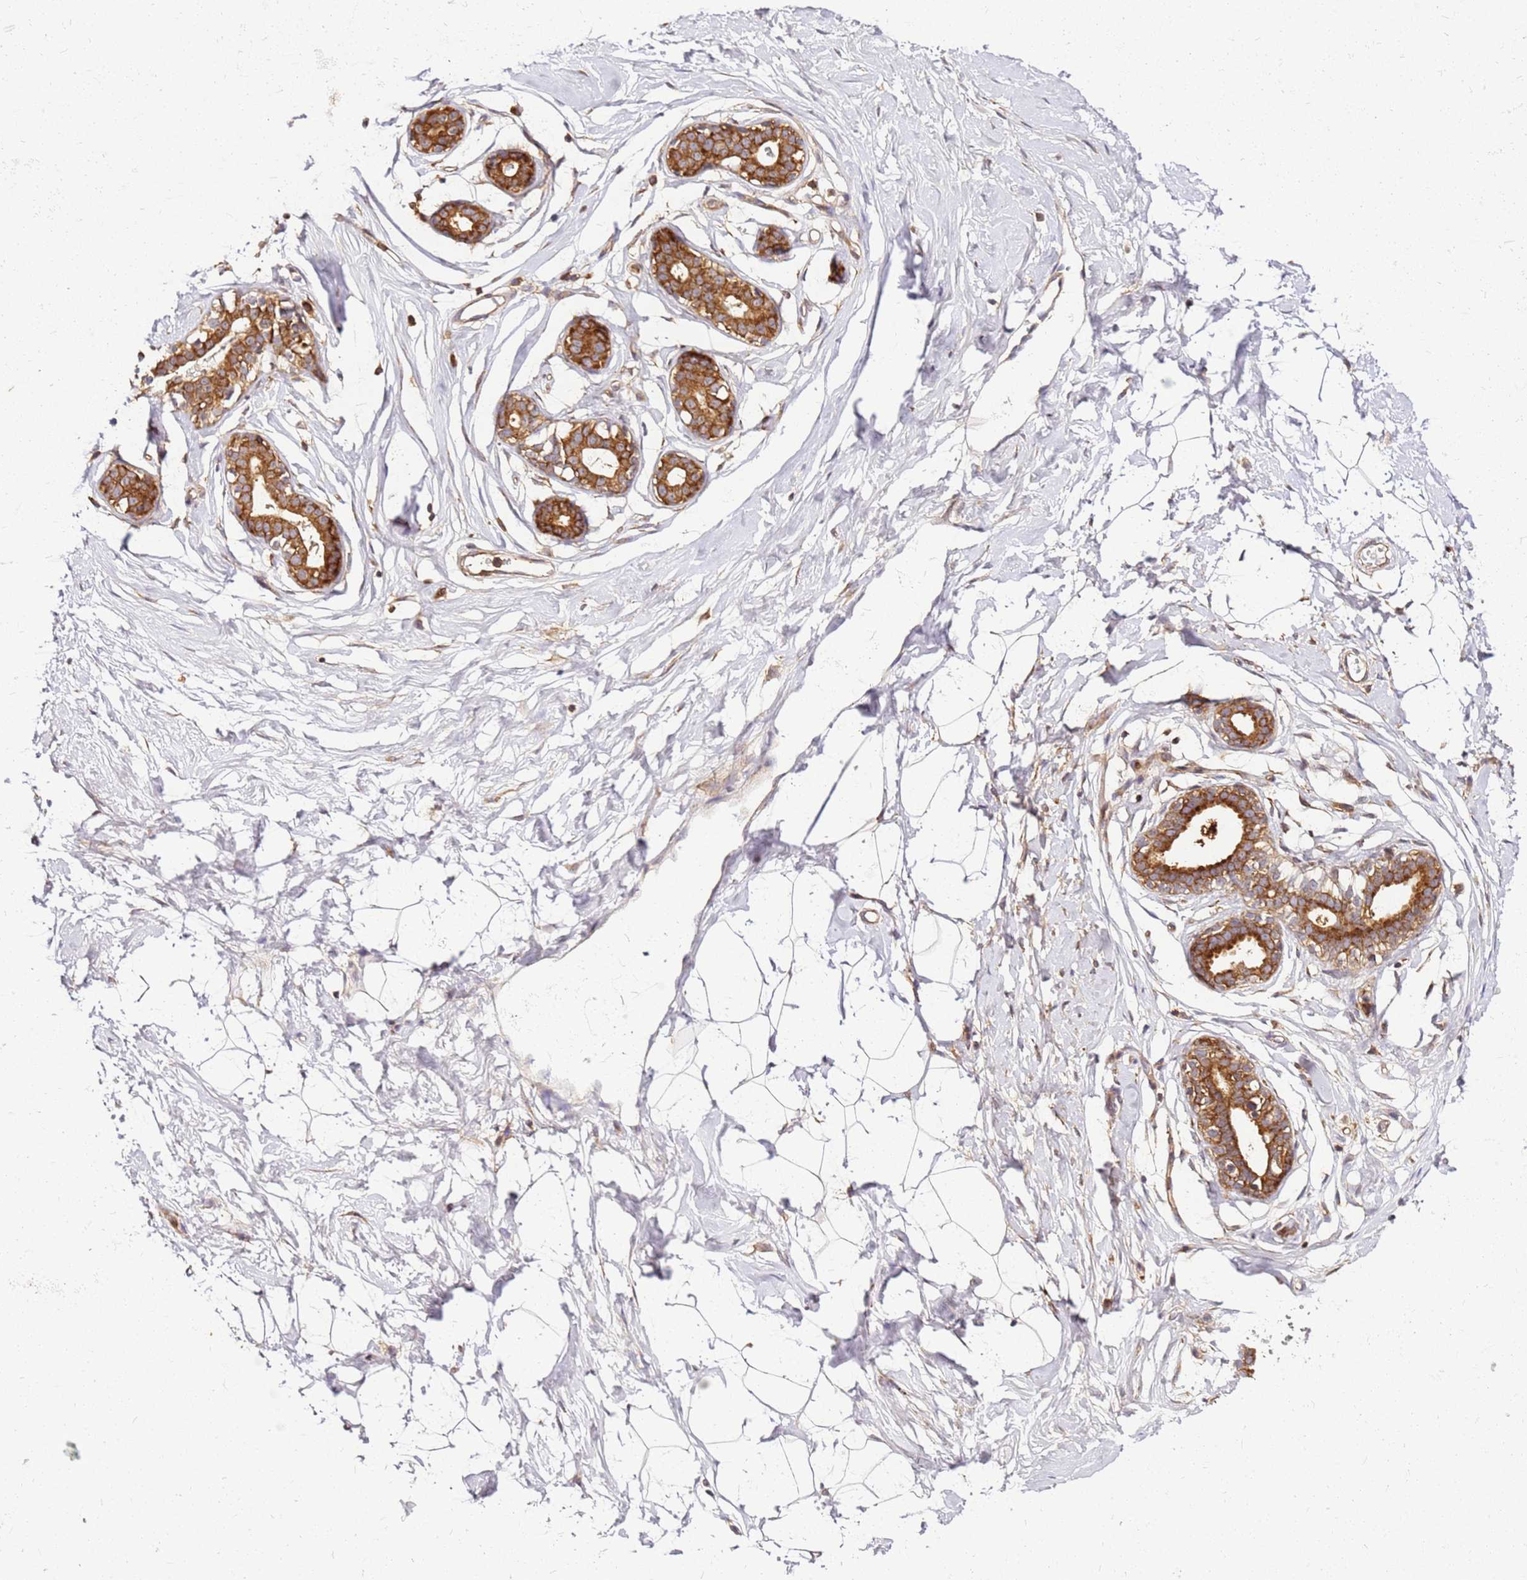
{"staining": {"intensity": "negative", "quantity": "none", "location": "none"}, "tissue": "breast", "cell_type": "Adipocytes", "image_type": "normal", "snomed": [{"axis": "morphology", "description": "Normal tissue, NOS"}, {"axis": "morphology", "description": "Adenoma, NOS"}, {"axis": "topography", "description": "Breast"}], "caption": "Immunohistochemistry (IHC) histopathology image of normal breast: human breast stained with DAB (3,3'-diaminobenzidine) reveals no significant protein positivity in adipocytes.", "gene": "PIH1D1", "patient": {"sex": "female", "age": 23}}